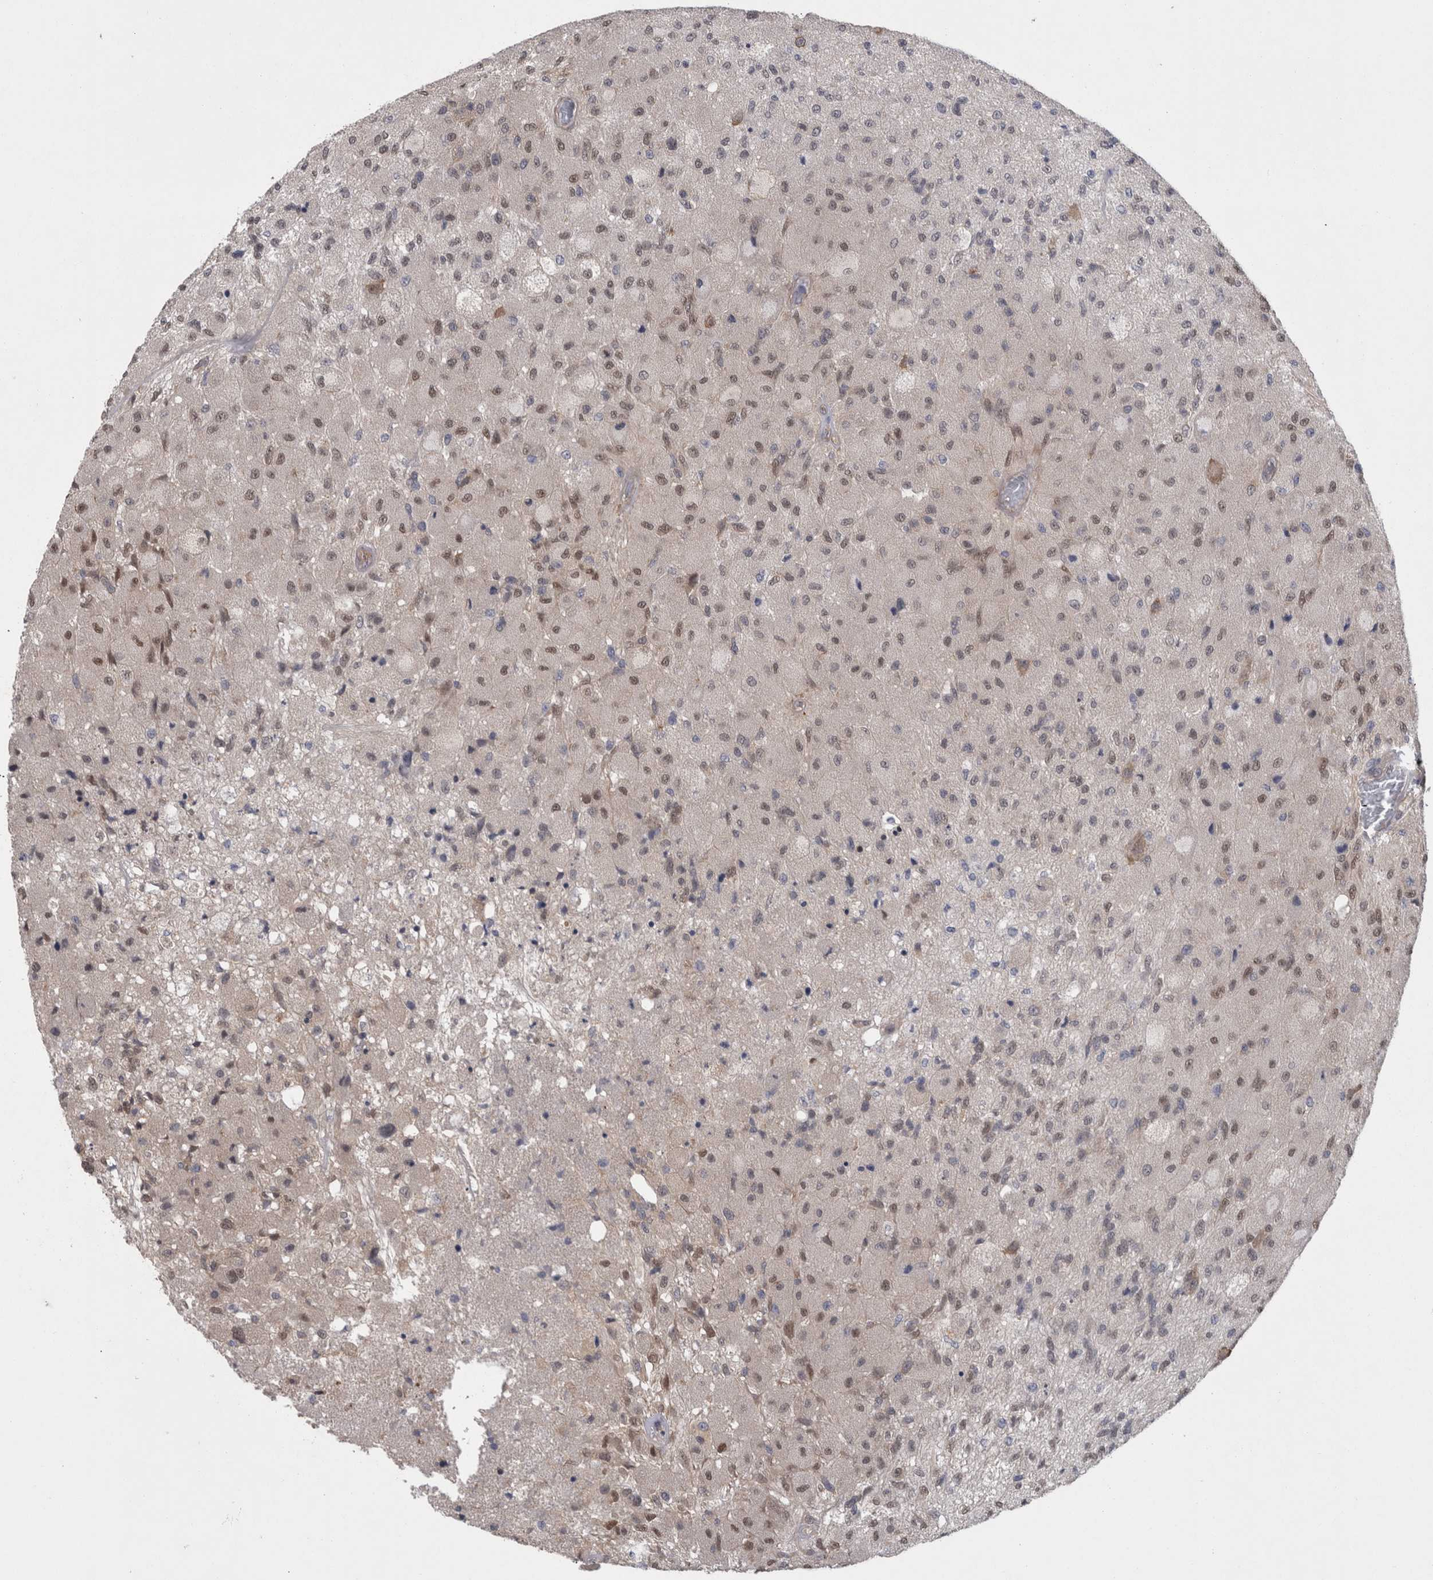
{"staining": {"intensity": "moderate", "quantity": "25%-75%", "location": "nuclear"}, "tissue": "glioma", "cell_type": "Tumor cells", "image_type": "cancer", "snomed": [{"axis": "morphology", "description": "Normal tissue, NOS"}, {"axis": "morphology", "description": "Glioma, malignant, High grade"}, {"axis": "topography", "description": "Cerebral cortex"}], "caption": "Protein staining demonstrates moderate nuclear staining in about 25%-75% of tumor cells in glioma.", "gene": "DDX6", "patient": {"sex": "male", "age": 77}}